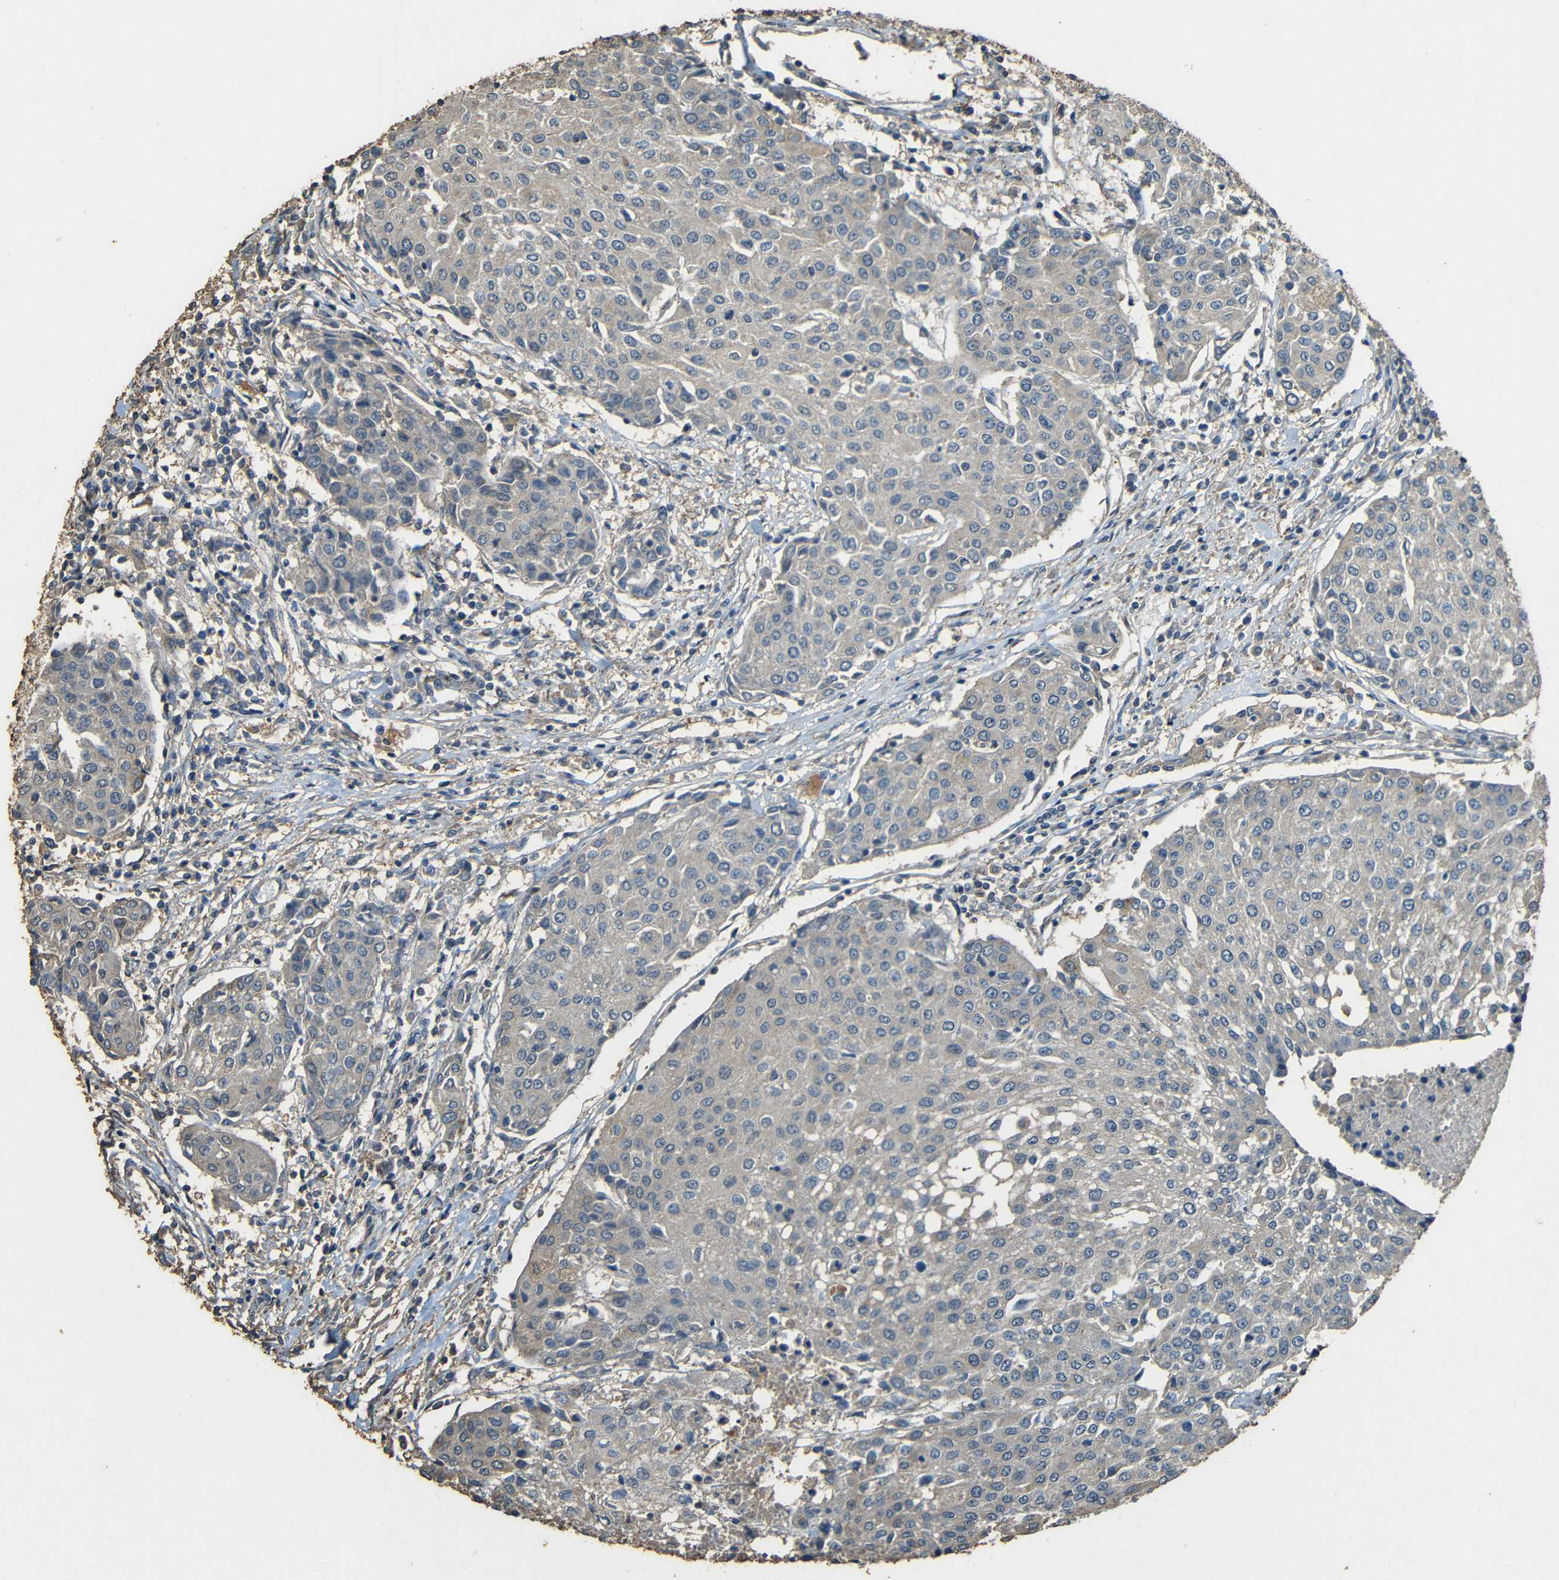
{"staining": {"intensity": "negative", "quantity": "none", "location": "none"}, "tissue": "urothelial cancer", "cell_type": "Tumor cells", "image_type": "cancer", "snomed": [{"axis": "morphology", "description": "Urothelial carcinoma, High grade"}, {"axis": "topography", "description": "Urinary bladder"}], "caption": "Tumor cells are negative for protein expression in human urothelial carcinoma (high-grade).", "gene": "PDE5A", "patient": {"sex": "female", "age": 85}}